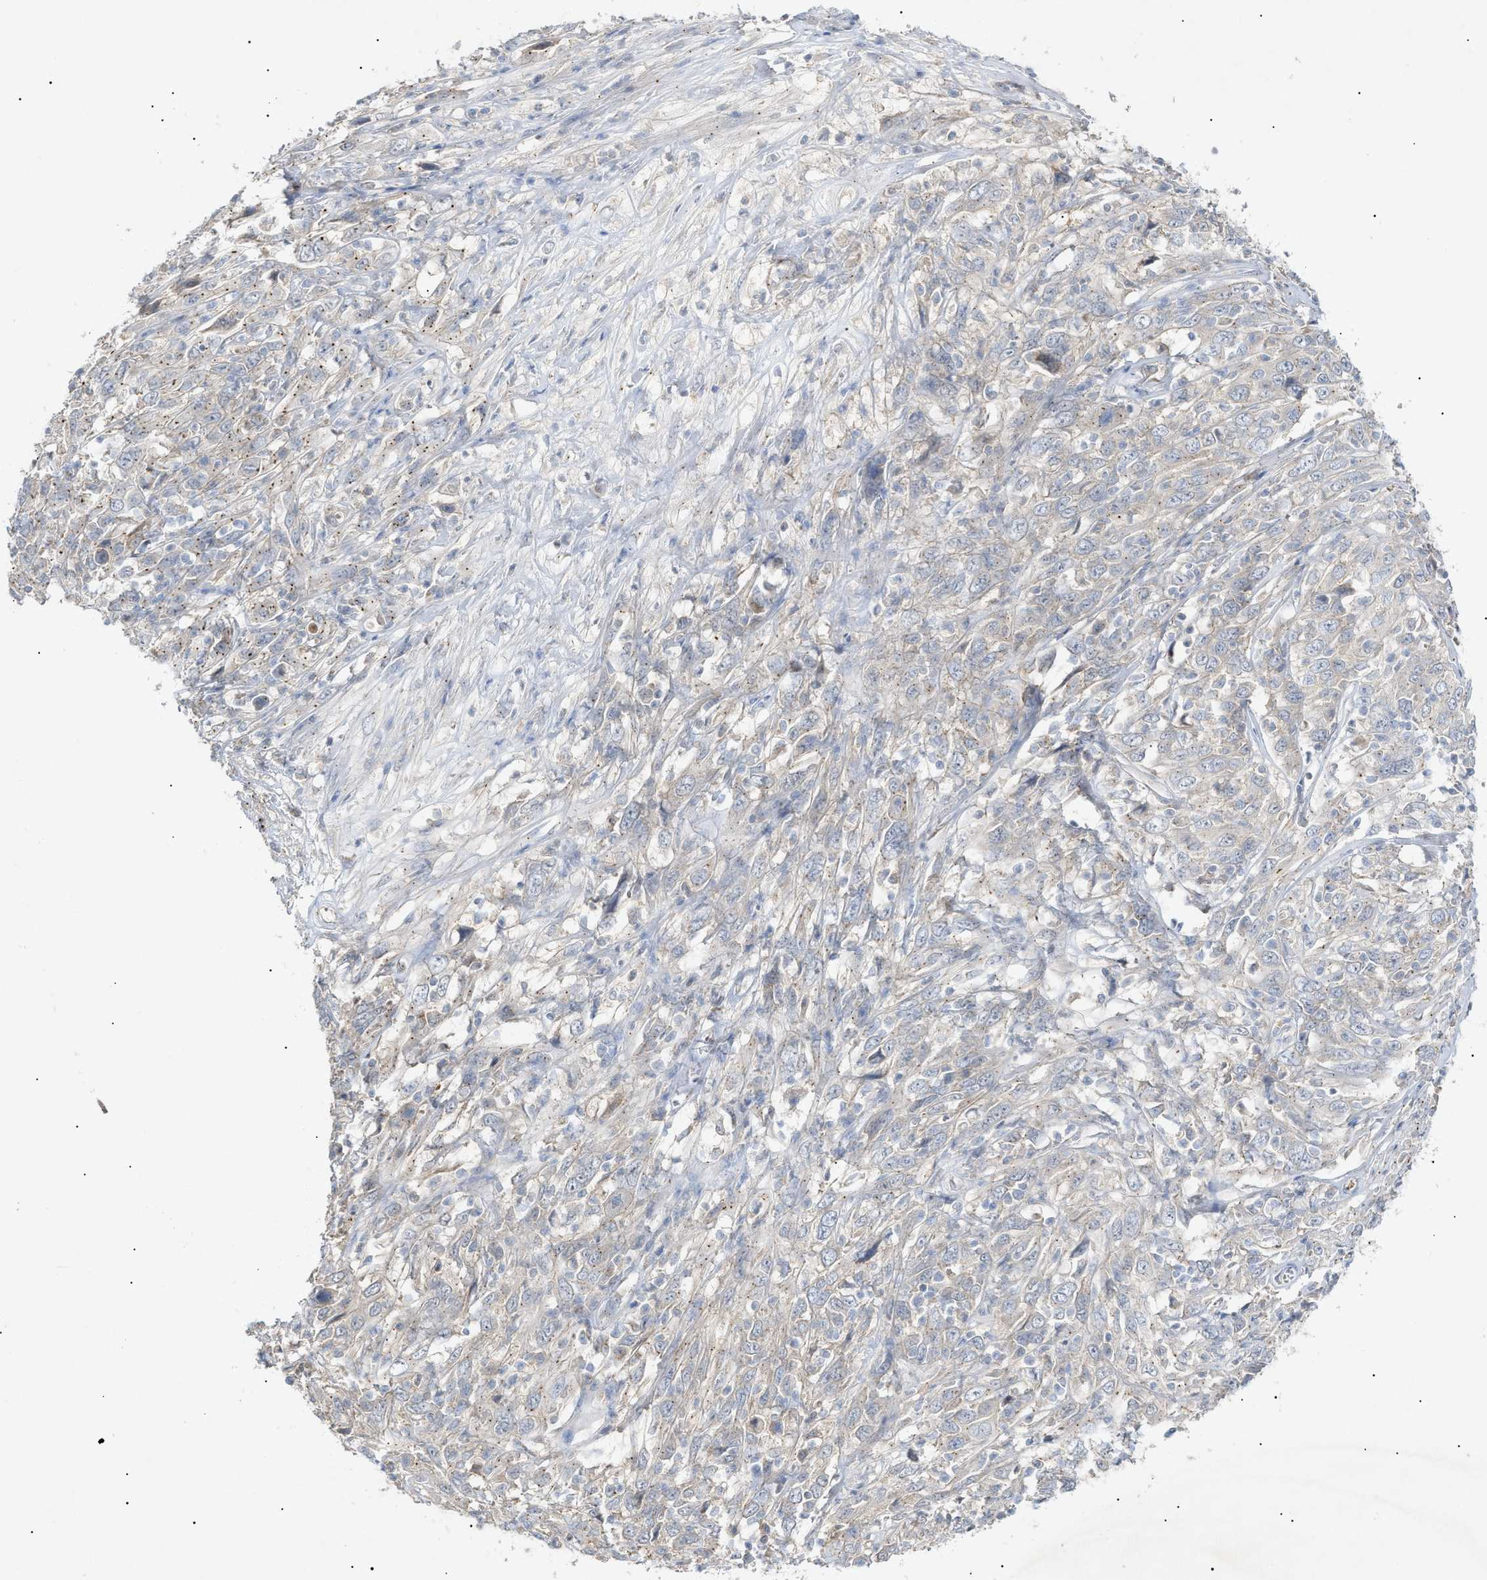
{"staining": {"intensity": "negative", "quantity": "none", "location": "none"}, "tissue": "cervical cancer", "cell_type": "Tumor cells", "image_type": "cancer", "snomed": [{"axis": "morphology", "description": "Squamous cell carcinoma, NOS"}, {"axis": "topography", "description": "Cervix"}], "caption": "Human cervical cancer stained for a protein using immunohistochemistry demonstrates no positivity in tumor cells.", "gene": "SLC25A31", "patient": {"sex": "female", "age": 46}}